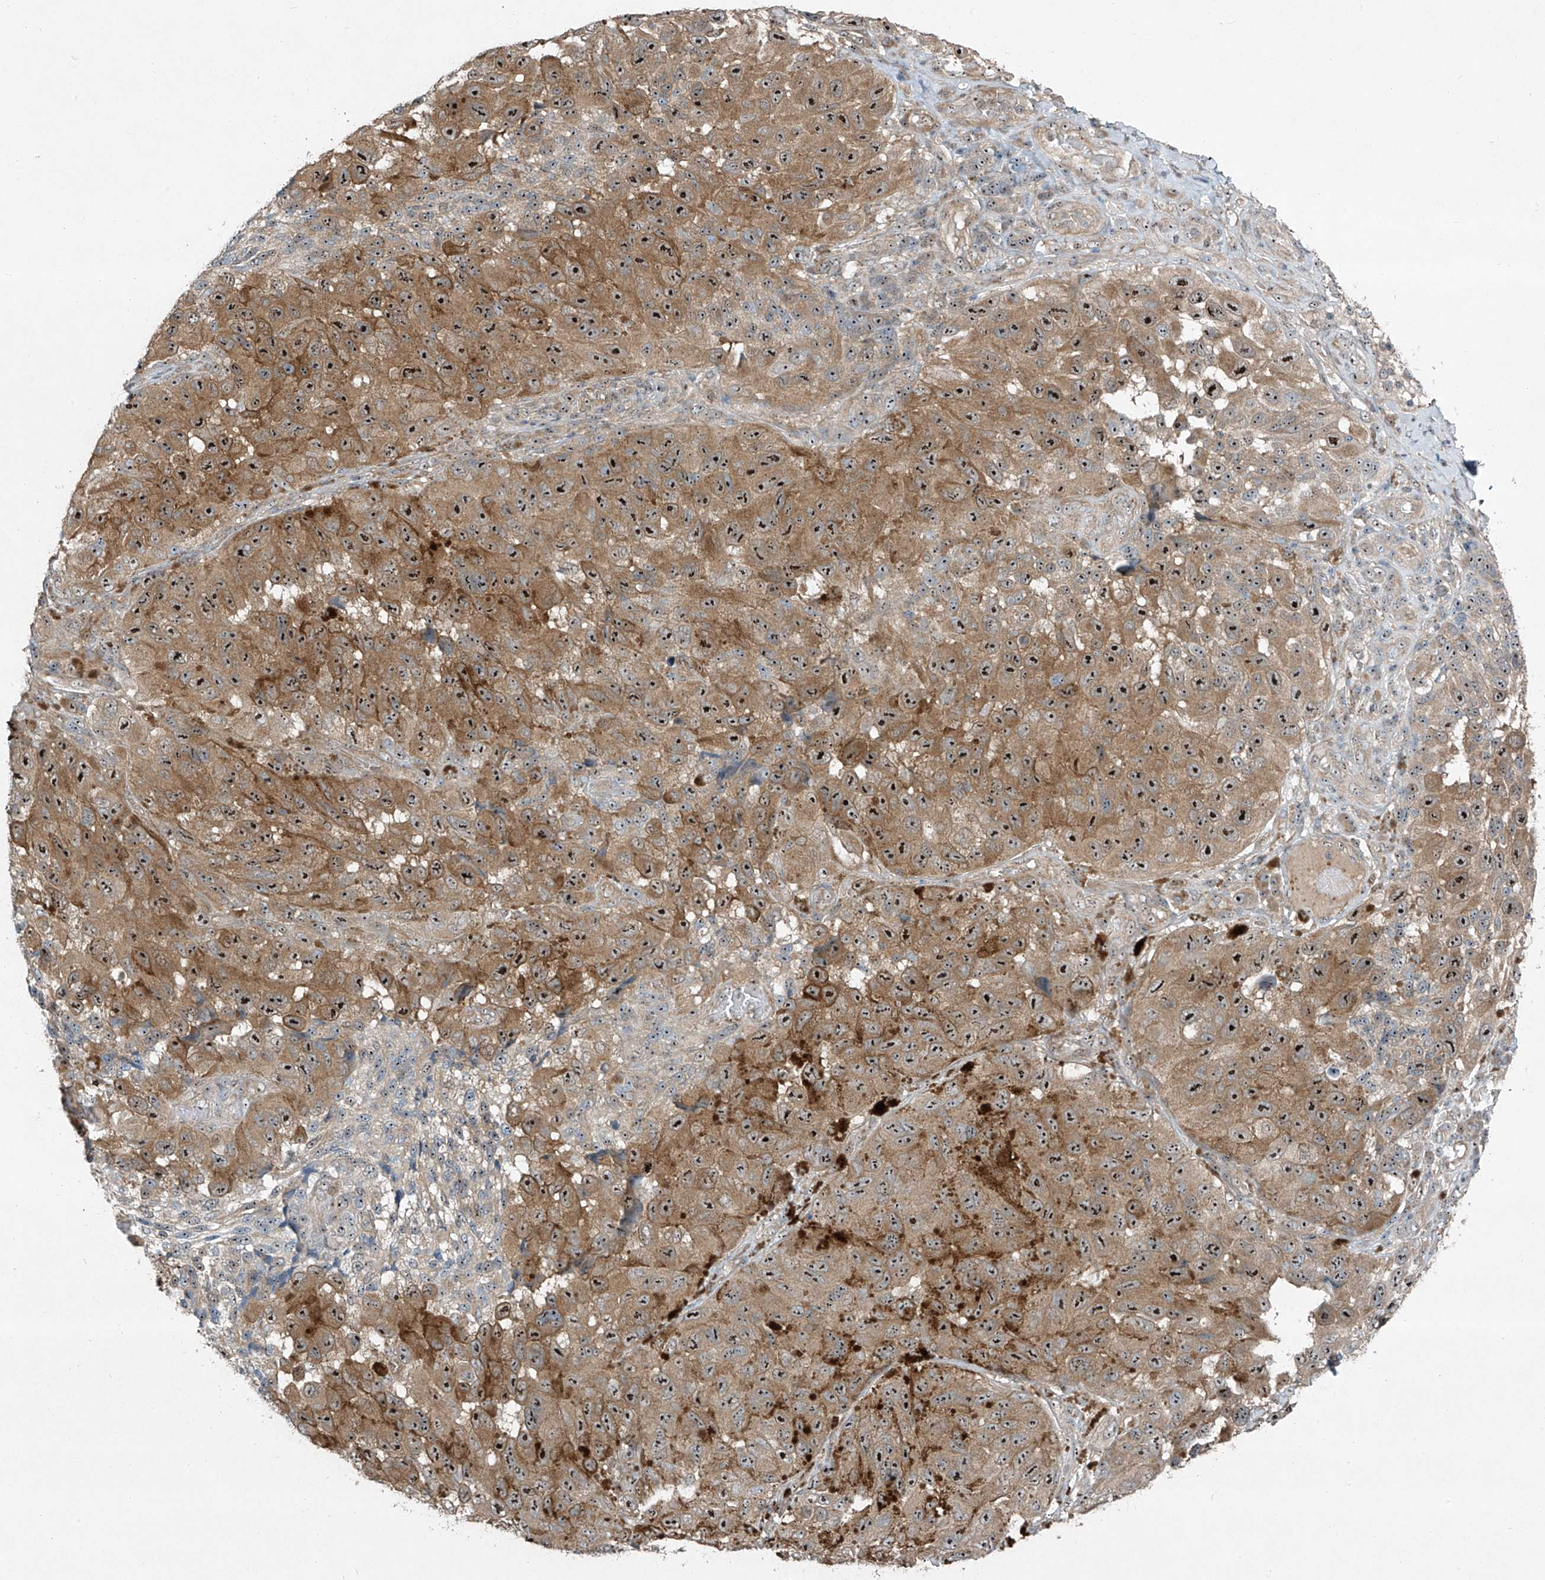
{"staining": {"intensity": "moderate", "quantity": "25%-75%", "location": "cytoplasmic/membranous,nuclear"}, "tissue": "melanoma", "cell_type": "Tumor cells", "image_type": "cancer", "snomed": [{"axis": "morphology", "description": "Malignant melanoma, NOS"}, {"axis": "topography", "description": "Skin"}], "caption": "IHC of human melanoma exhibits medium levels of moderate cytoplasmic/membranous and nuclear staining in approximately 25%-75% of tumor cells. The staining was performed using DAB to visualize the protein expression in brown, while the nuclei were stained in blue with hematoxylin (Magnification: 20x).", "gene": "PPCS", "patient": {"sex": "female", "age": 73}}